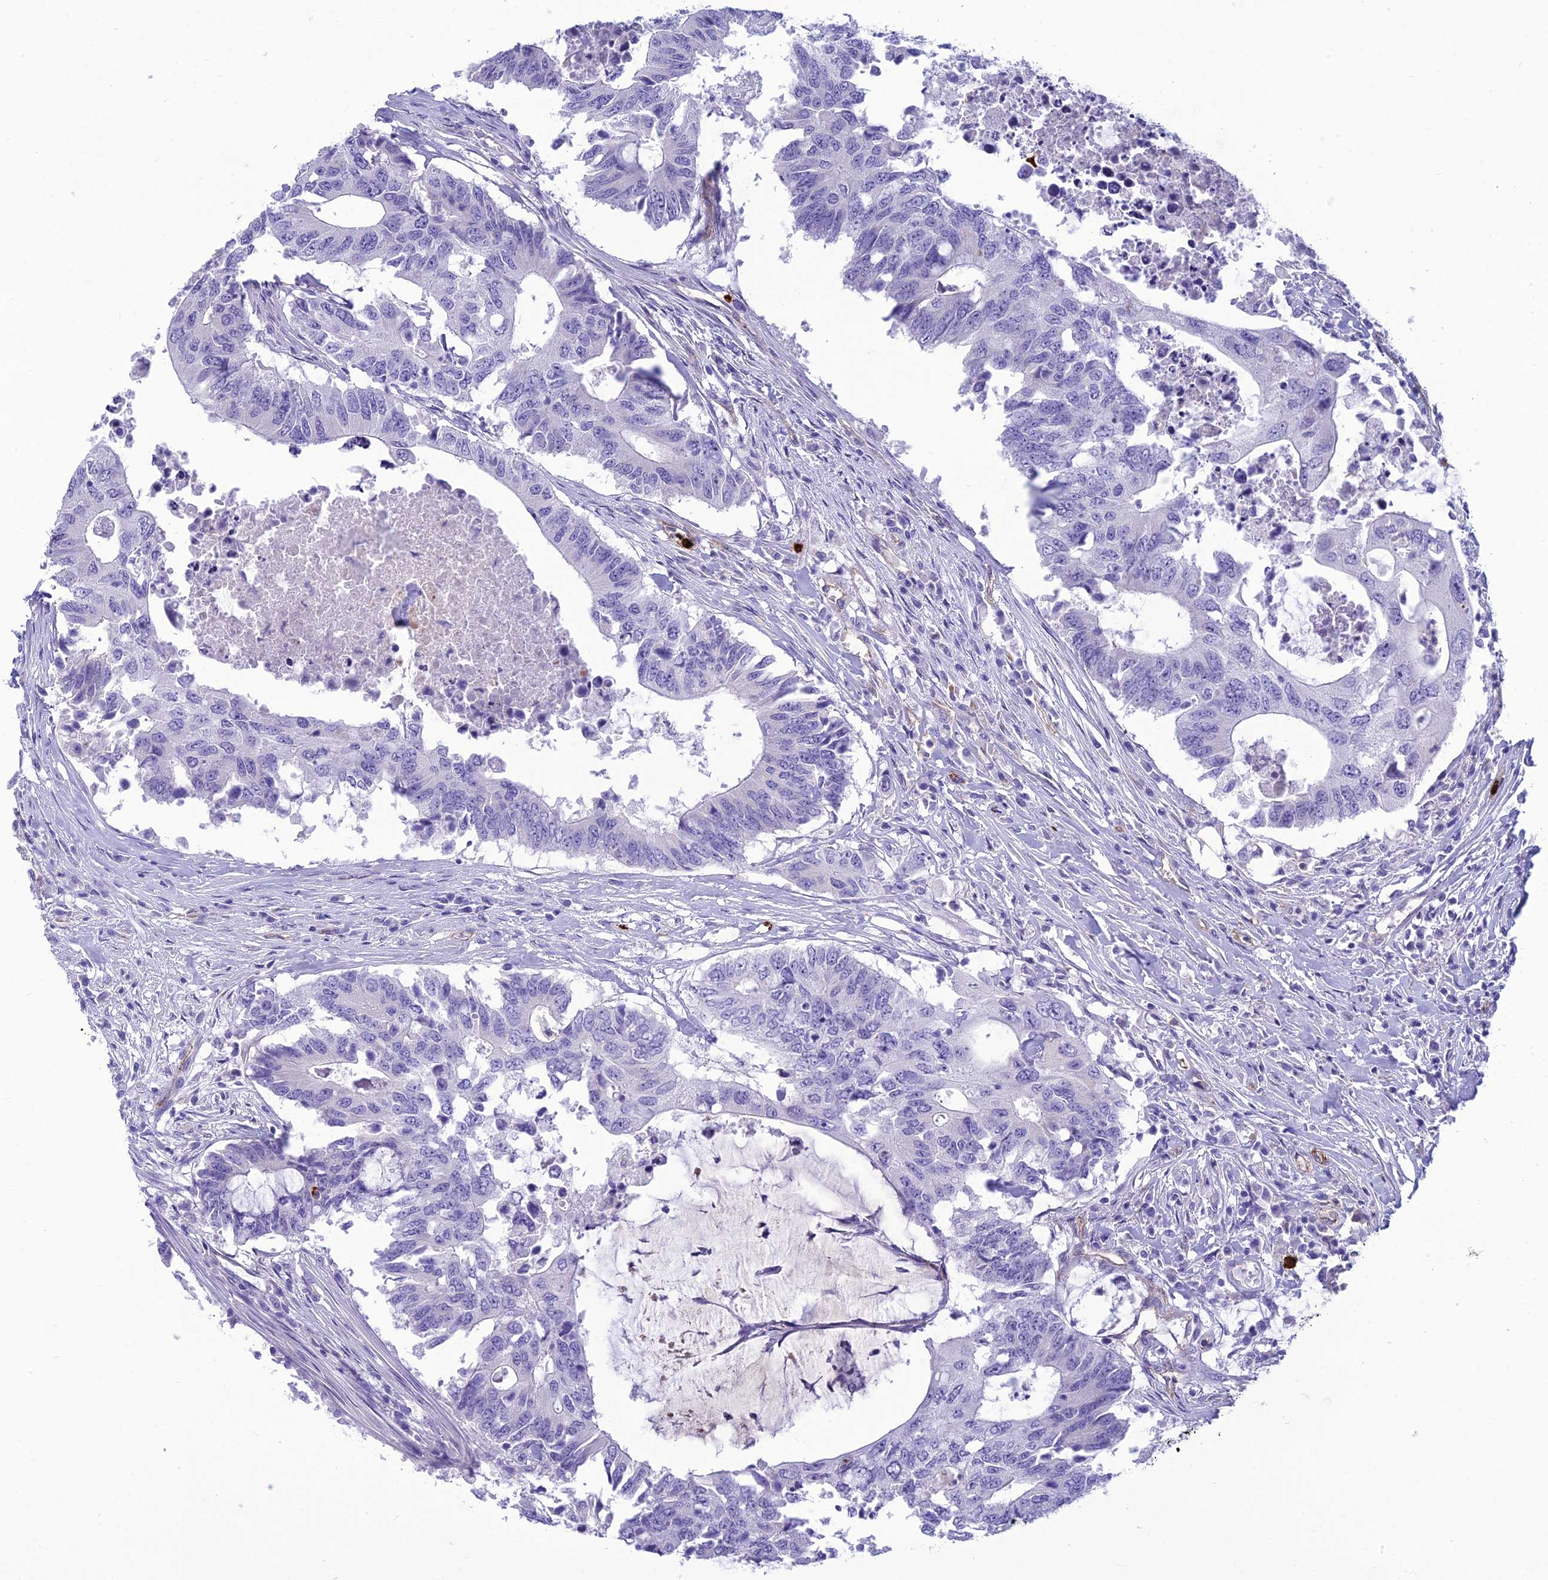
{"staining": {"intensity": "negative", "quantity": "none", "location": "none"}, "tissue": "colorectal cancer", "cell_type": "Tumor cells", "image_type": "cancer", "snomed": [{"axis": "morphology", "description": "Adenocarcinoma, NOS"}, {"axis": "topography", "description": "Colon"}], "caption": "This is an immunohistochemistry photomicrograph of human colorectal cancer. There is no staining in tumor cells.", "gene": "BBS7", "patient": {"sex": "male", "age": 71}}